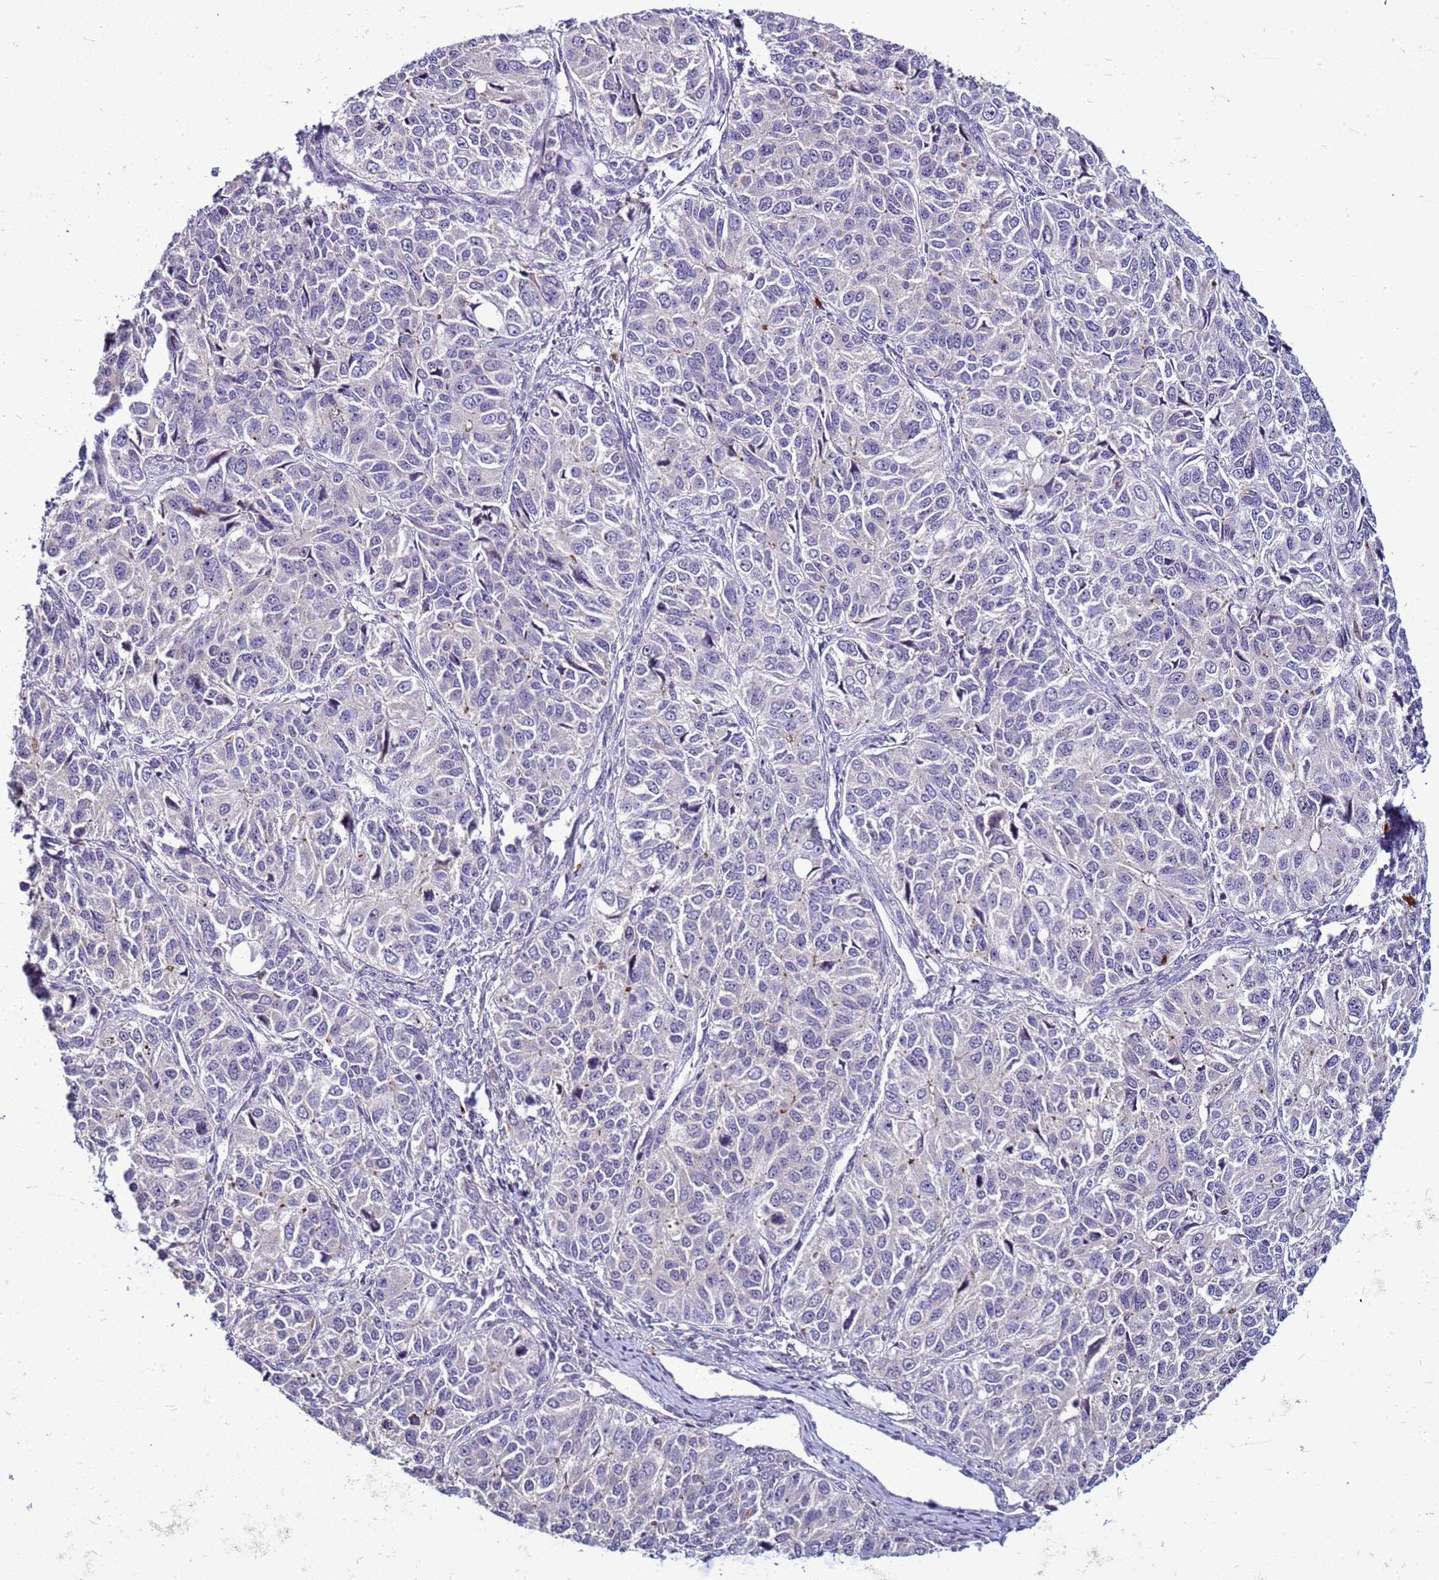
{"staining": {"intensity": "negative", "quantity": "none", "location": "none"}, "tissue": "ovarian cancer", "cell_type": "Tumor cells", "image_type": "cancer", "snomed": [{"axis": "morphology", "description": "Carcinoma, endometroid"}, {"axis": "topography", "description": "Ovary"}], "caption": "Histopathology image shows no significant protein positivity in tumor cells of ovarian cancer (endometroid carcinoma).", "gene": "VPS4B", "patient": {"sex": "female", "age": 51}}